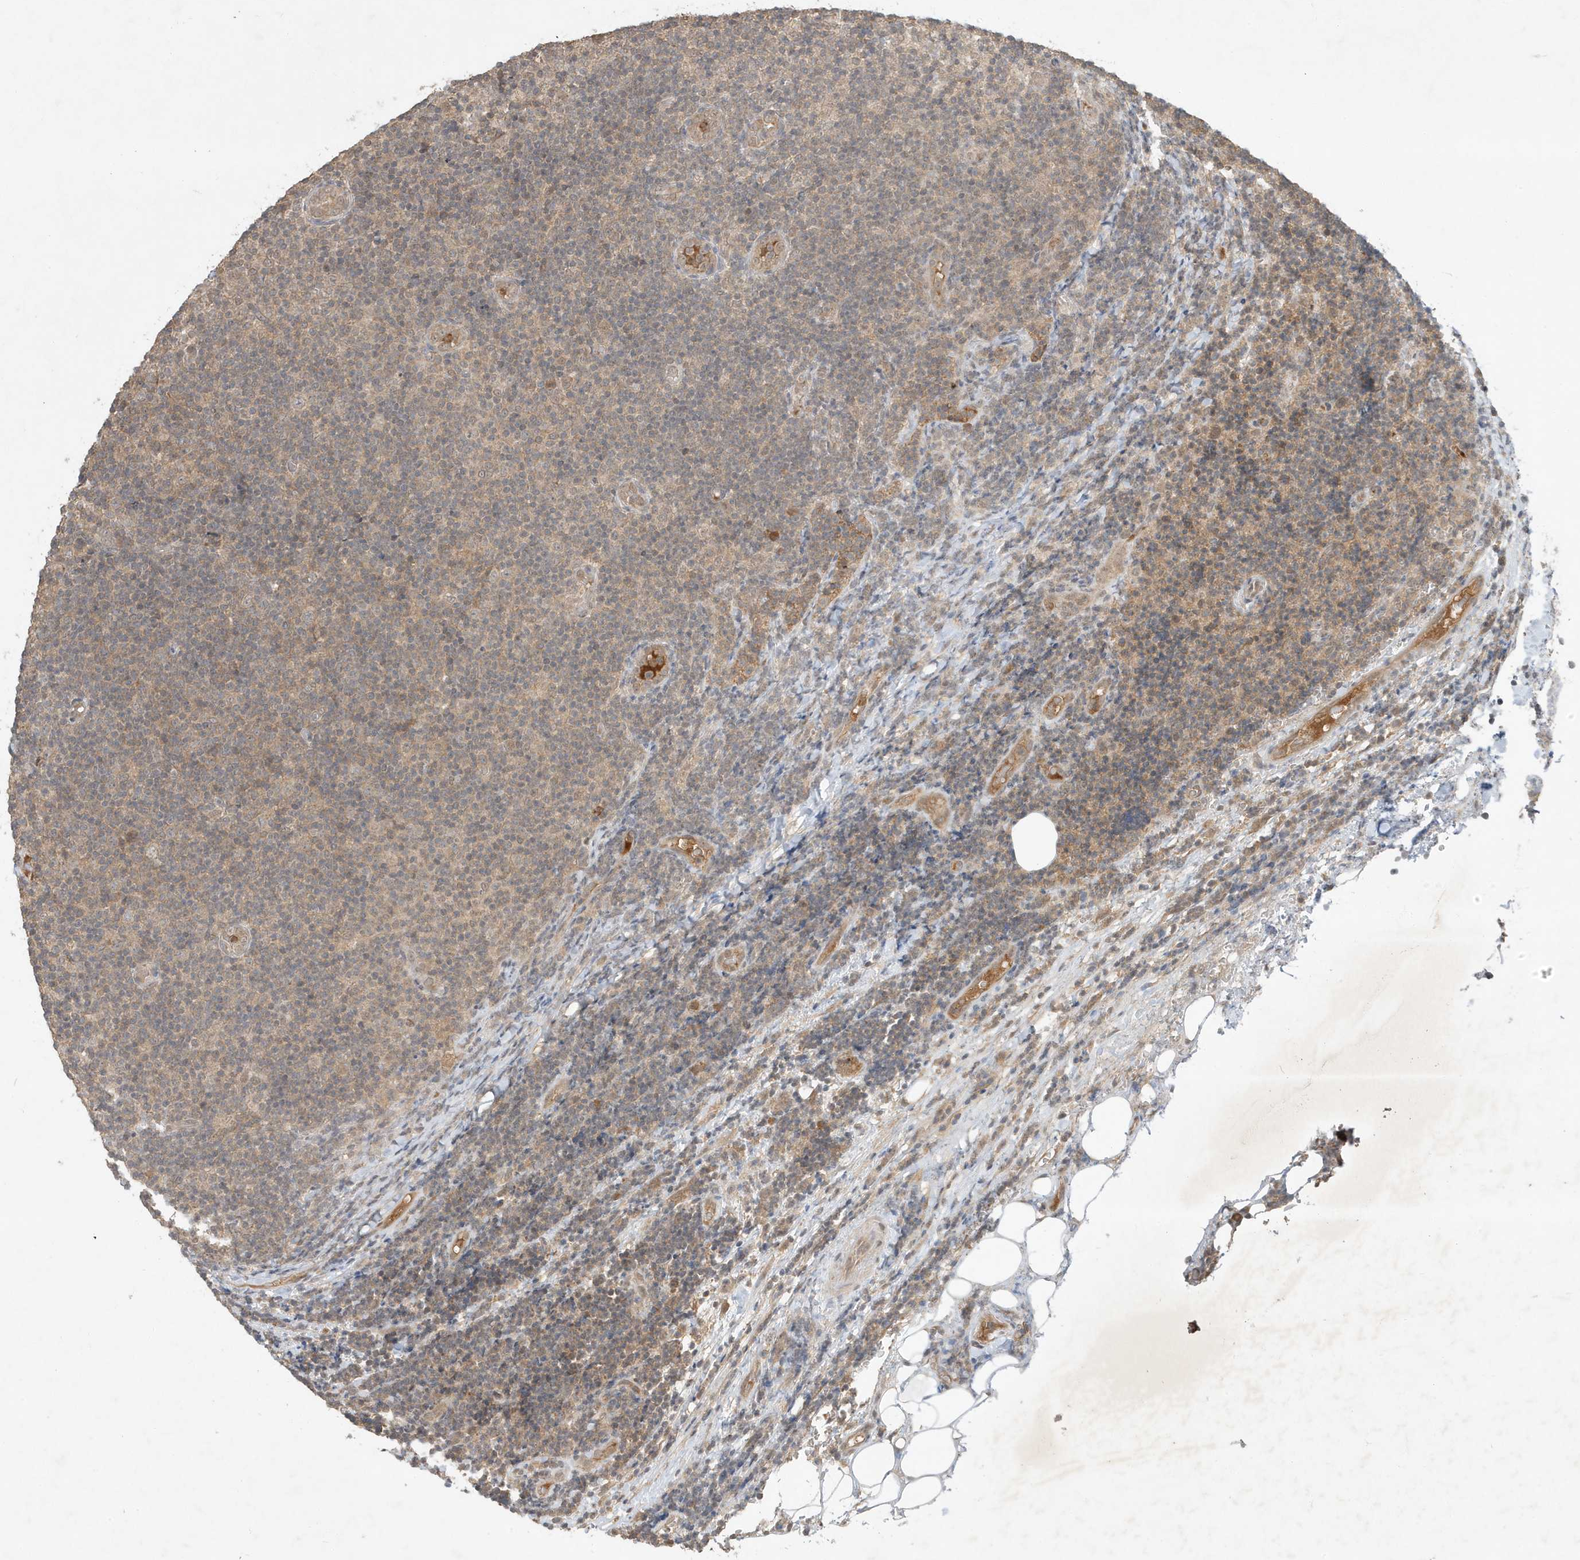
{"staining": {"intensity": "weak", "quantity": "25%-75%", "location": "cytoplasmic/membranous"}, "tissue": "lymphoma", "cell_type": "Tumor cells", "image_type": "cancer", "snomed": [{"axis": "morphology", "description": "Malignant lymphoma, non-Hodgkin's type, Low grade"}, {"axis": "topography", "description": "Lymph node"}], "caption": "Protein expression analysis of human low-grade malignant lymphoma, non-Hodgkin's type reveals weak cytoplasmic/membranous positivity in about 25%-75% of tumor cells.", "gene": "ABCB9", "patient": {"sex": "male", "age": 83}}